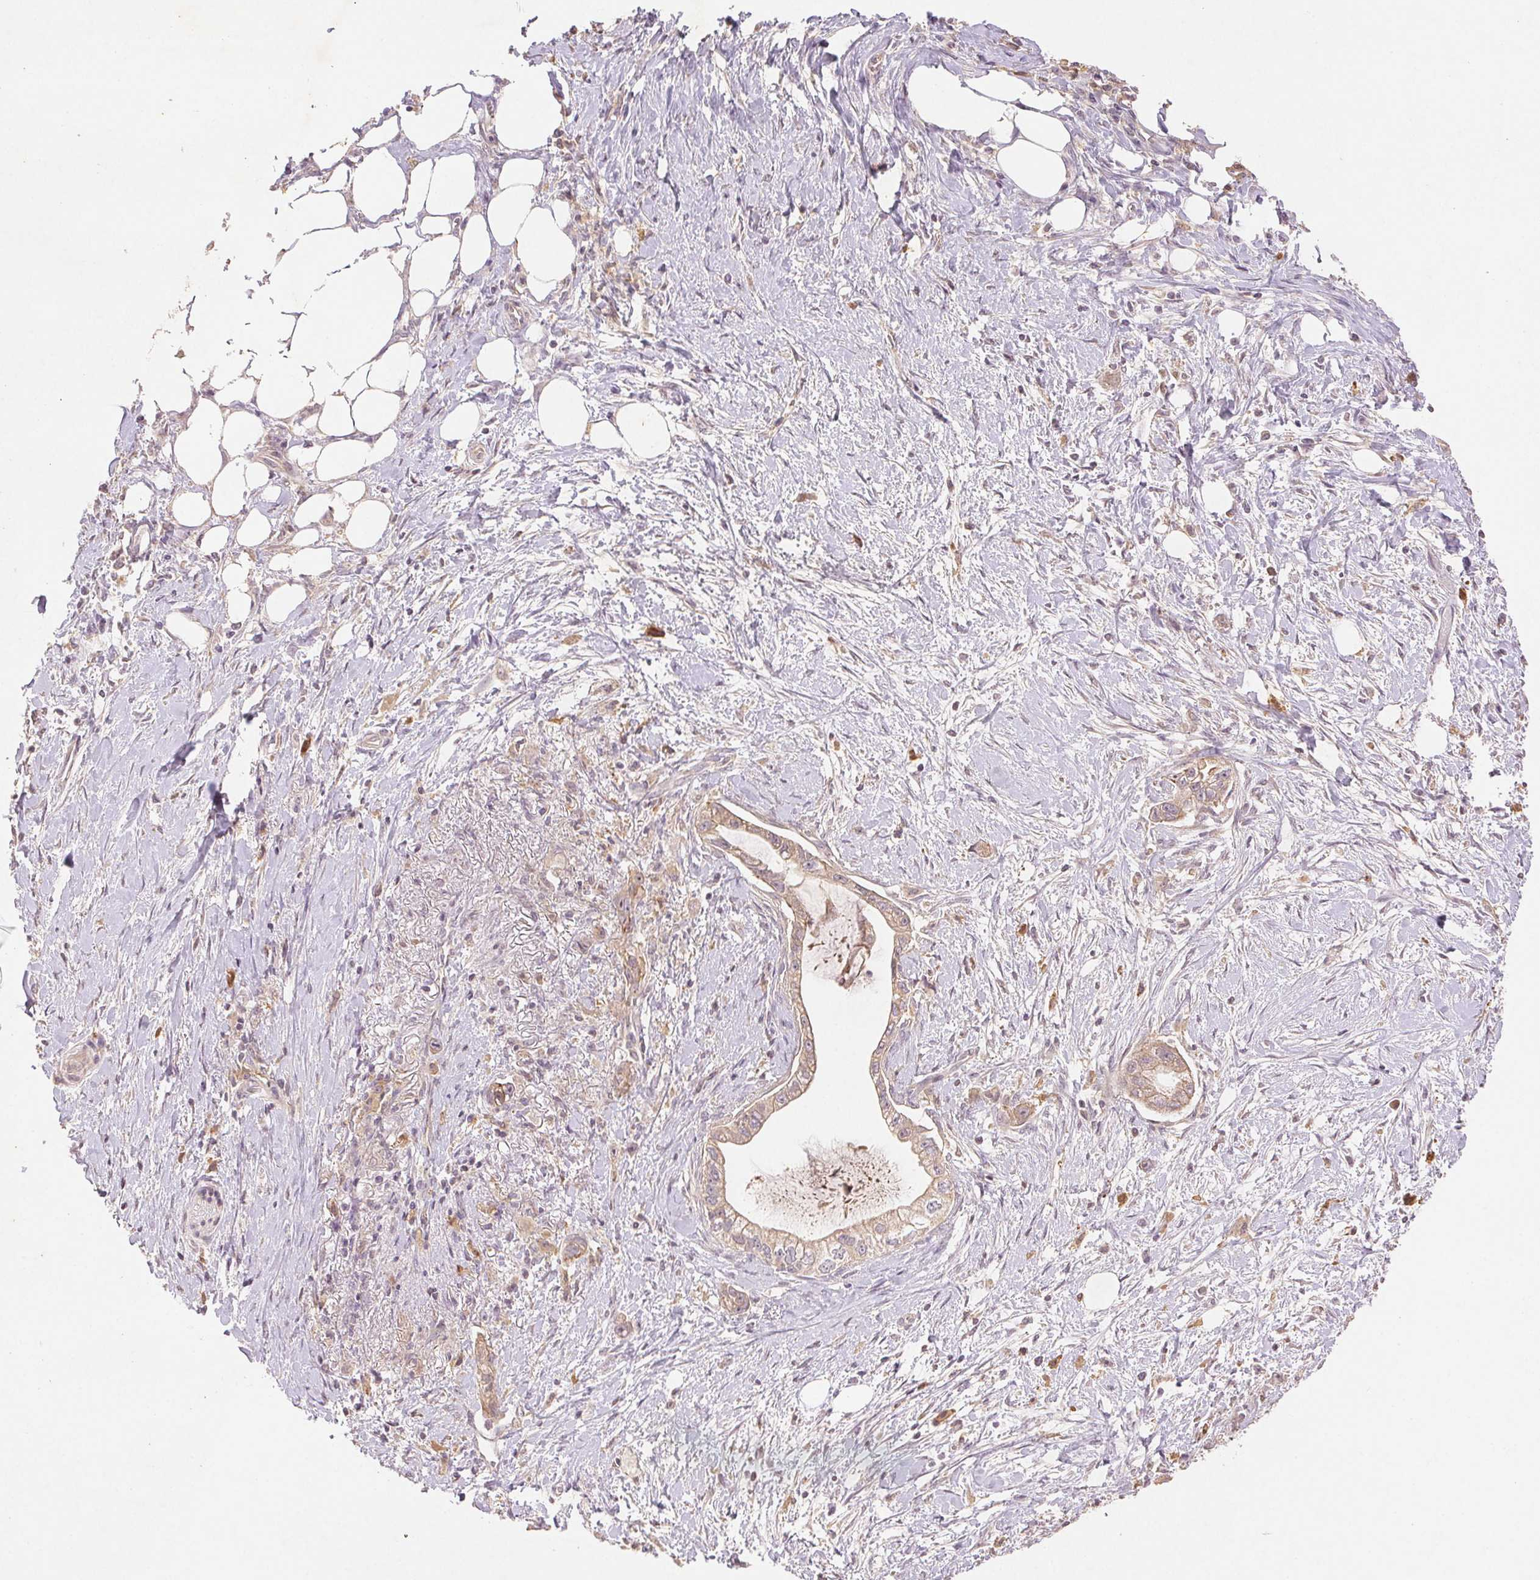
{"staining": {"intensity": "weak", "quantity": ">75%", "location": "cytoplasmic/membranous"}, "tissue": "pancreatic cancer", "cell_type": "Tumor cells", "image_type": "cancer", "snomed": [{"axis": "morphology", "description": "Adenocarcinoma, NOS"}, {"axis": "topography", "description": "Pancreas"}], "caption": "IHC (DAB) staining of pancreatic cancer shows weak cytoplasmic/membranous protein positivity in approximately >75% of tumor cells.", "gene": "YIF1B", "patient": {"sex": "male", "age": 70}}